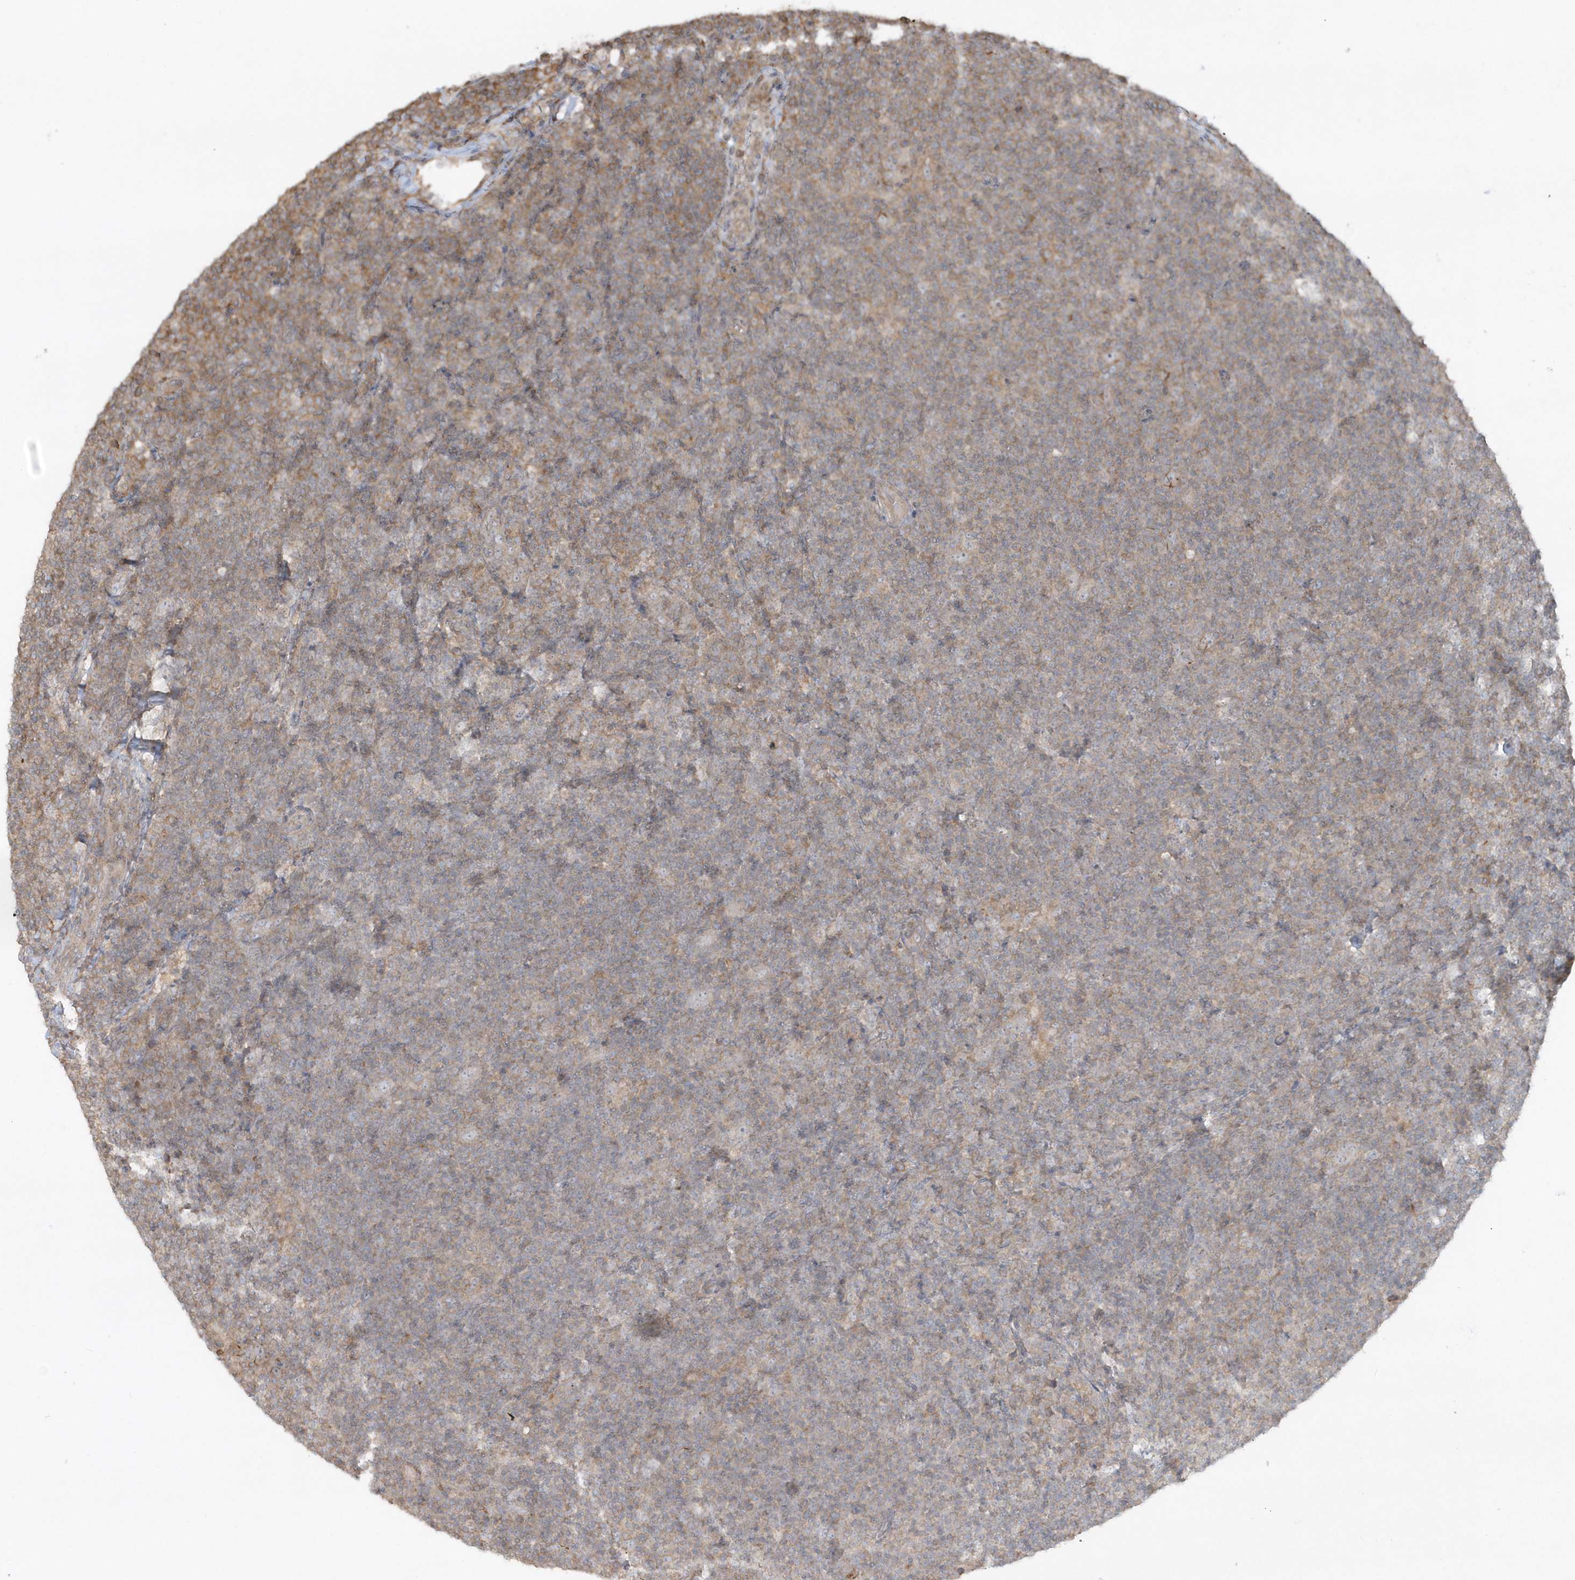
{"staining": {"intensity": "weak", "quantity": "<25%", "location": "cytoplasmic/membranous"}, "tissue": "lymphoma", "cell_type": "Tumor cells", "image_type": "cancer", "snomed": [{"axis": "morphology", "description": "Hodgkin's disease, NOS"}, {"axis": "topography", "description": "Lymph node"}], "caption": "A histopathology image of human lymphoma is negative for staining in tumor cells.", "gene": "BSN", "patient": {"sex": "female", "age": 57}}